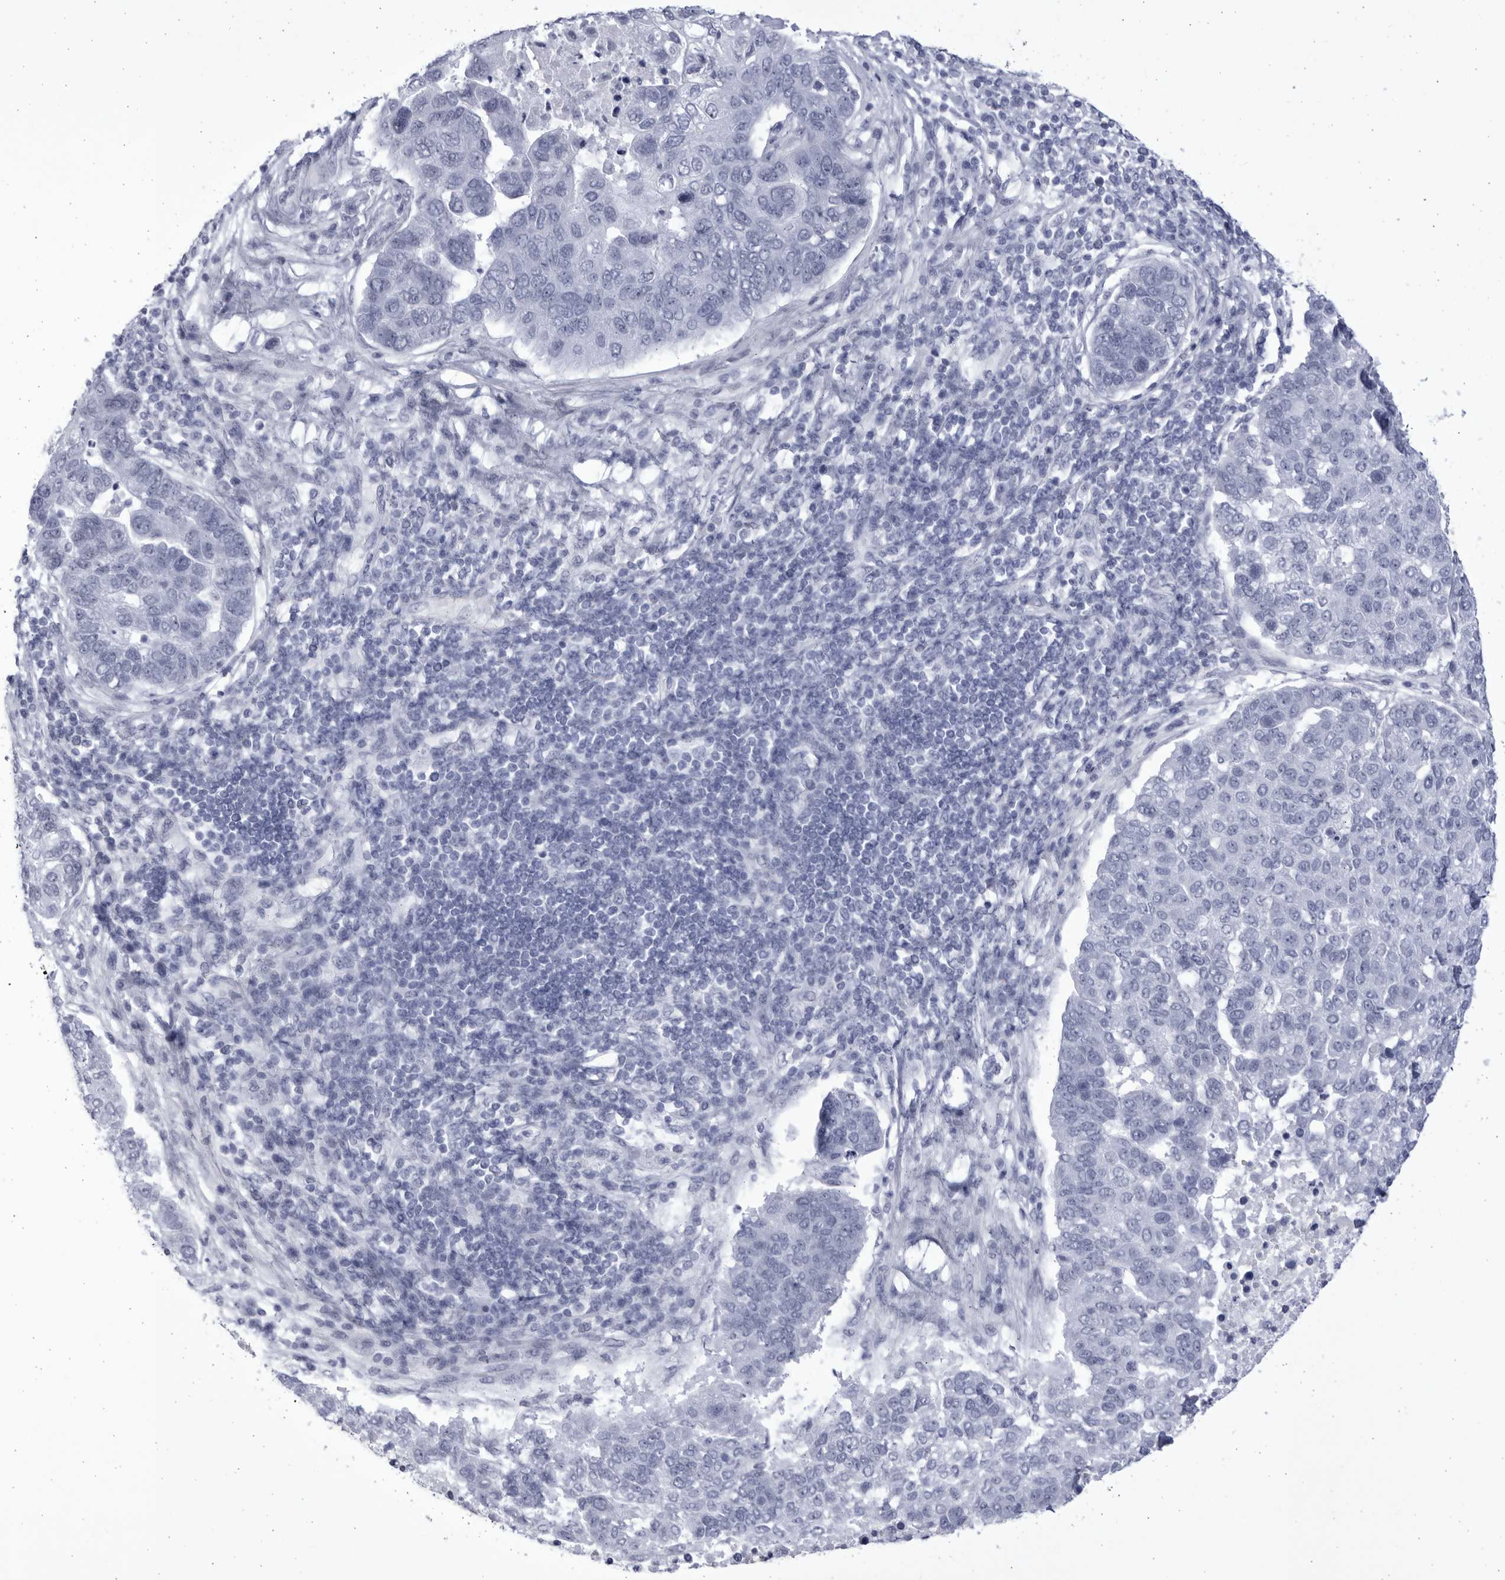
{"staining": {"intensity": "negative", "quantity": "none", "location": "none"}, "tissue": "pancreatic cancer", "cell_type": "Tumor cells", "image_type": "cancer", "snomed": [{"axis": "morphology", "description": "Adenocarcinoma, NOS"}, {"axis": "topography", "description": "Pancreas"}], "caption": "Immunohistochemical staining of human pancreatic cancer (adenocarcinoma) shows no significant positivity in tumor cells. (DAB IHC visualized using brightfield microscopy, high magnification).", "gene": "CCDC181", "patient": {"sex": "female", "age": 61}}